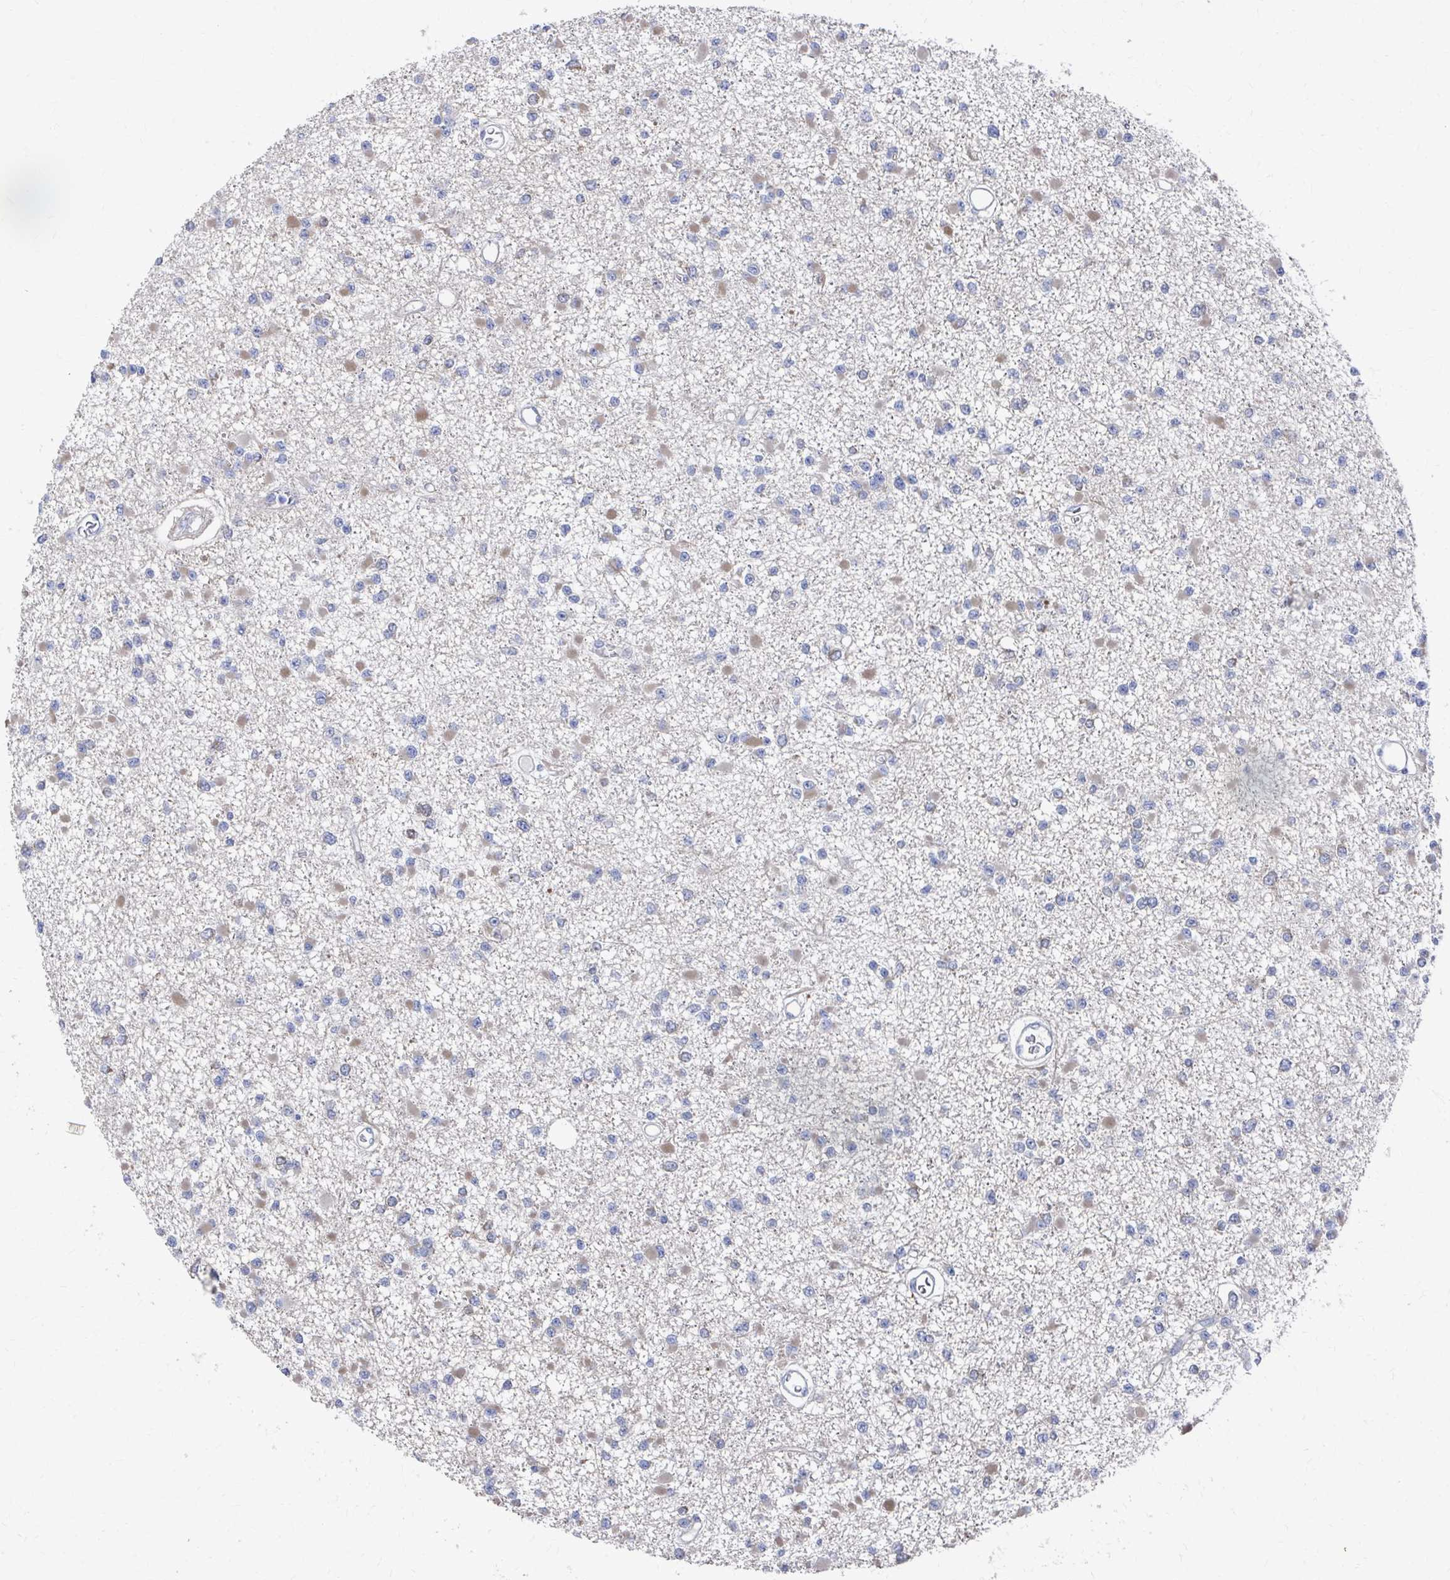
{"staining": {"intensity": "negative", "quantity": "none", "location": "none"}, "tissue": "glioma", "cell_type": "Tumor cells", "image_type": "cancer", "snomed": [{"axis": "morphology", "description": "Glioma, malignant, Low grade"}, {"axis": "topography", "description": "Brain"}], "caption": "Human malignant glioma (low-grade) stained for a protein using immunohistochemistry (IHC) reveals no staining in tumor cells.", "gene": "PLEKHG7", "patient": {"sex": "female", "age": 22}}